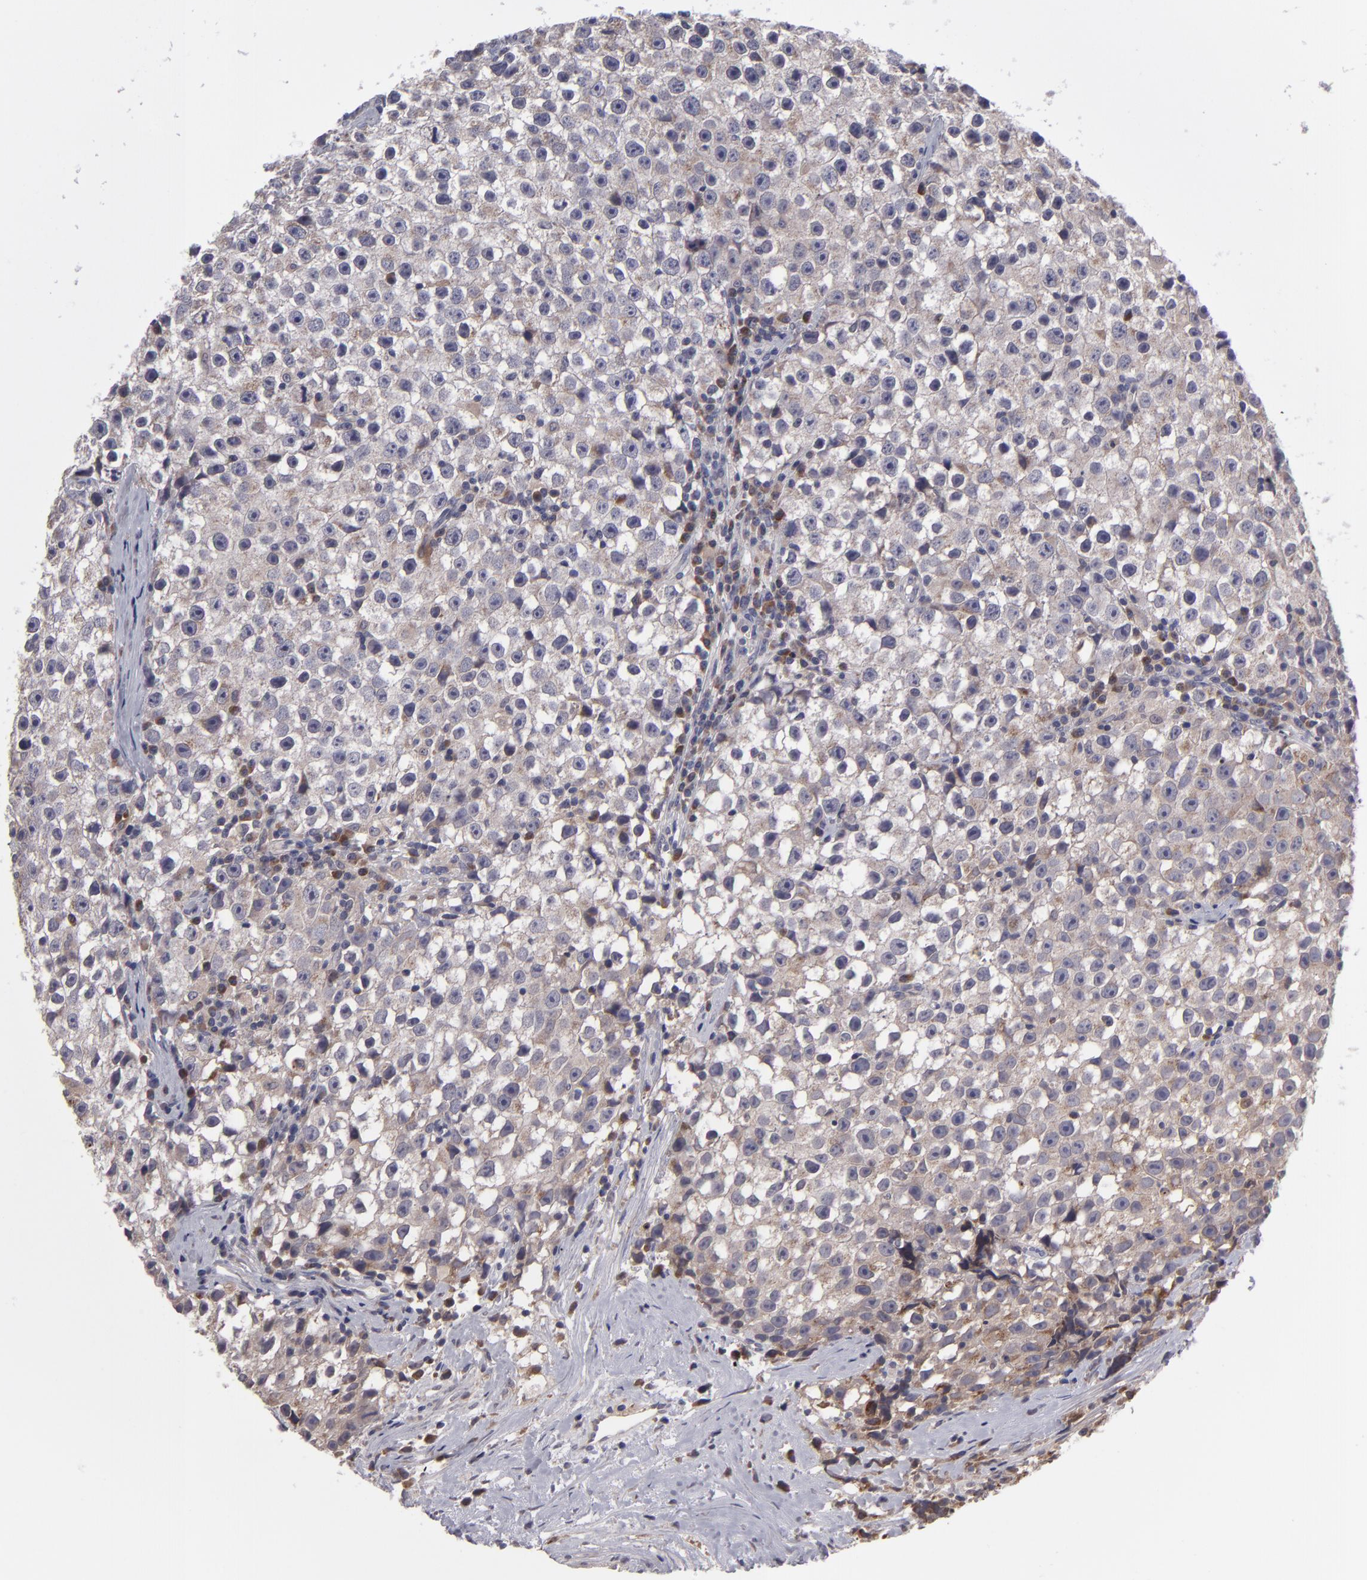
{"staining": {"intensity": "weak", "quantity": "25%-75%", "location": "cytoplasmic/membranous"}, "tissue": "testis cancer", "cell_type": "Tumor cells", "image_type": "cancer", "snomed": [{"axis": "morphology", "description": "Seminoma, NOS"}, {"axis": "topography", "description": "Testis"}], "caption": "A brown stain shows weak cytoplasmic/membranous positivity of a protein in testis cancer (seminoma) tumor cells. The staining was performed using DAB (3,3'-diaminobenzidine) to visualize the protein expression in brown, while the nuclei were stained in blue with hematoxylin (Magnification: 20x).", "gene": "IL12A", "patient": {"sex": "male", "age": 35}}